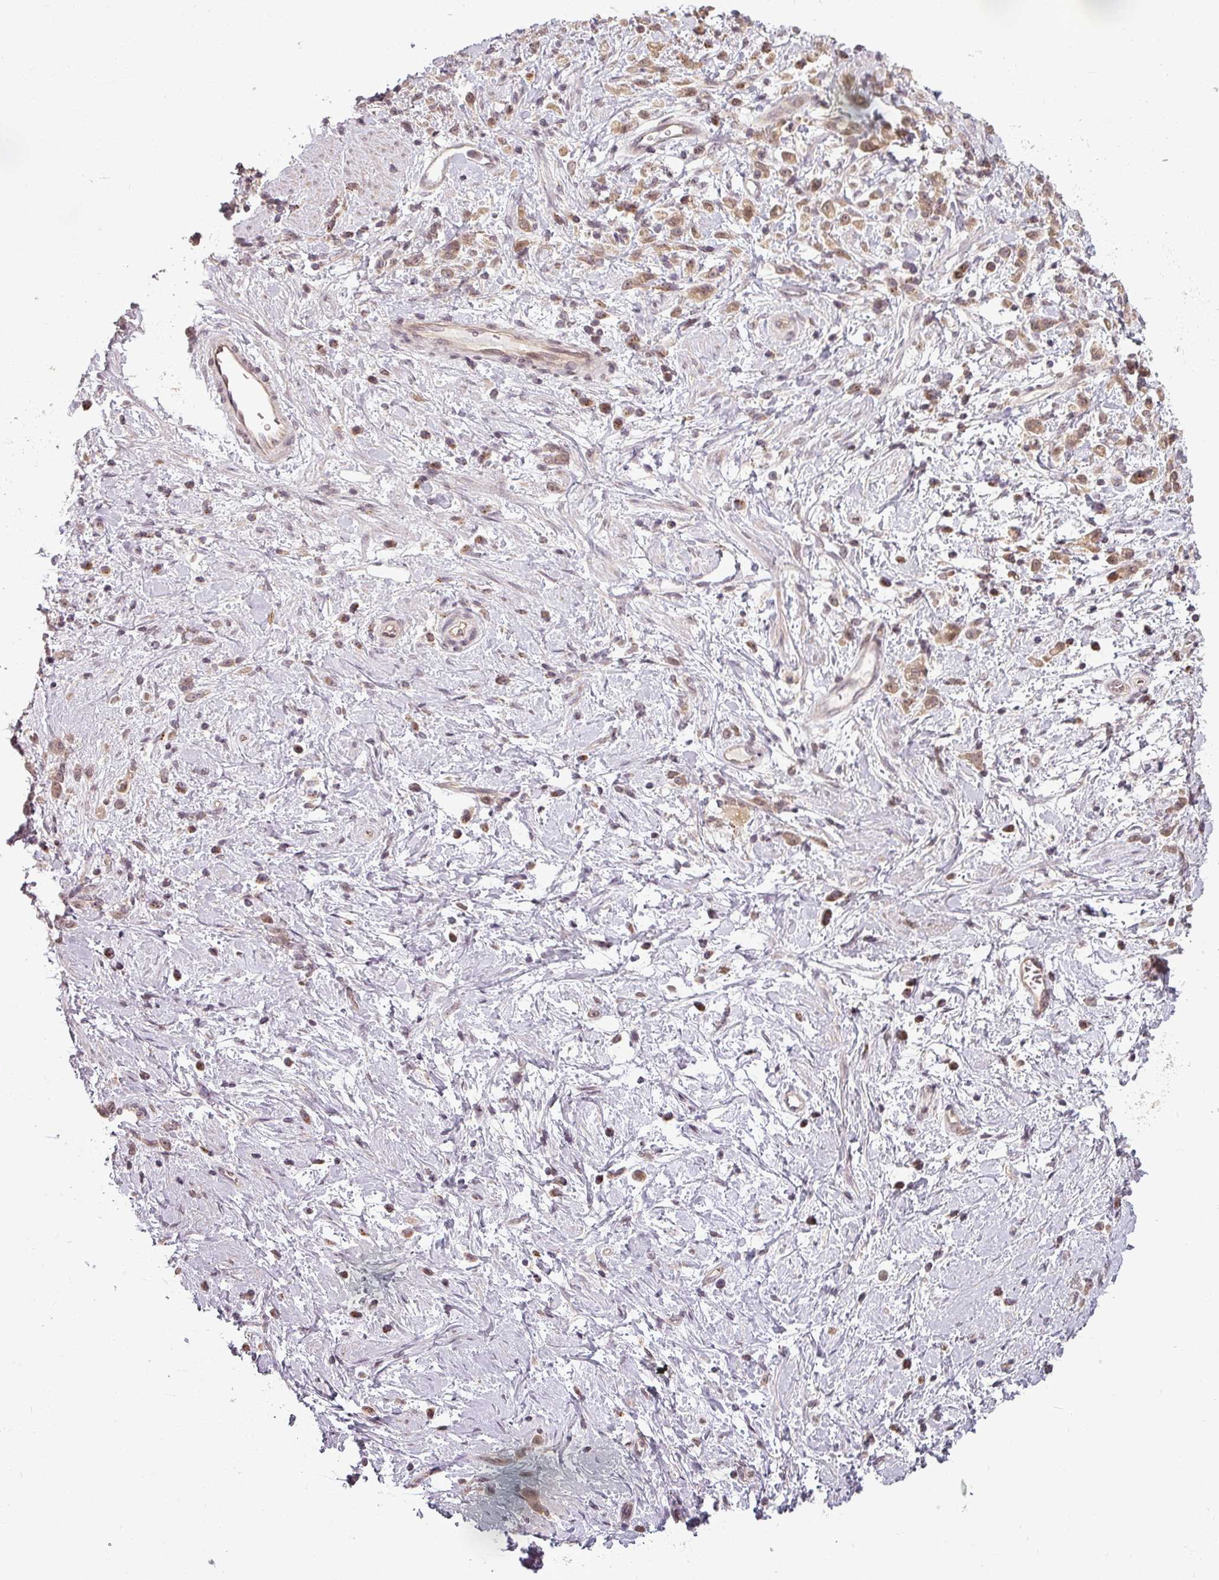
{"staining": {"intensity": "moderate", "quantity": ">75%", "location": "cytoplasmic/membranous"}, "tissue": "stomach cancer", "cell_type": "Tumor cells", "image_type": "cancer", "snomed": [{"axis": "morphology", "description": "Adenocarcinoma, NOS"}, {"axis": "topography", "description": "Stomach"}], "caption": "Protein expression analysis of adenocarcinoma (stomach) shows moderate cytoplasmic/membranous staining in approximately >75% of tumor cells.", "gene": "CLIC1", "patient": {"sex": "female", "age": 60}}